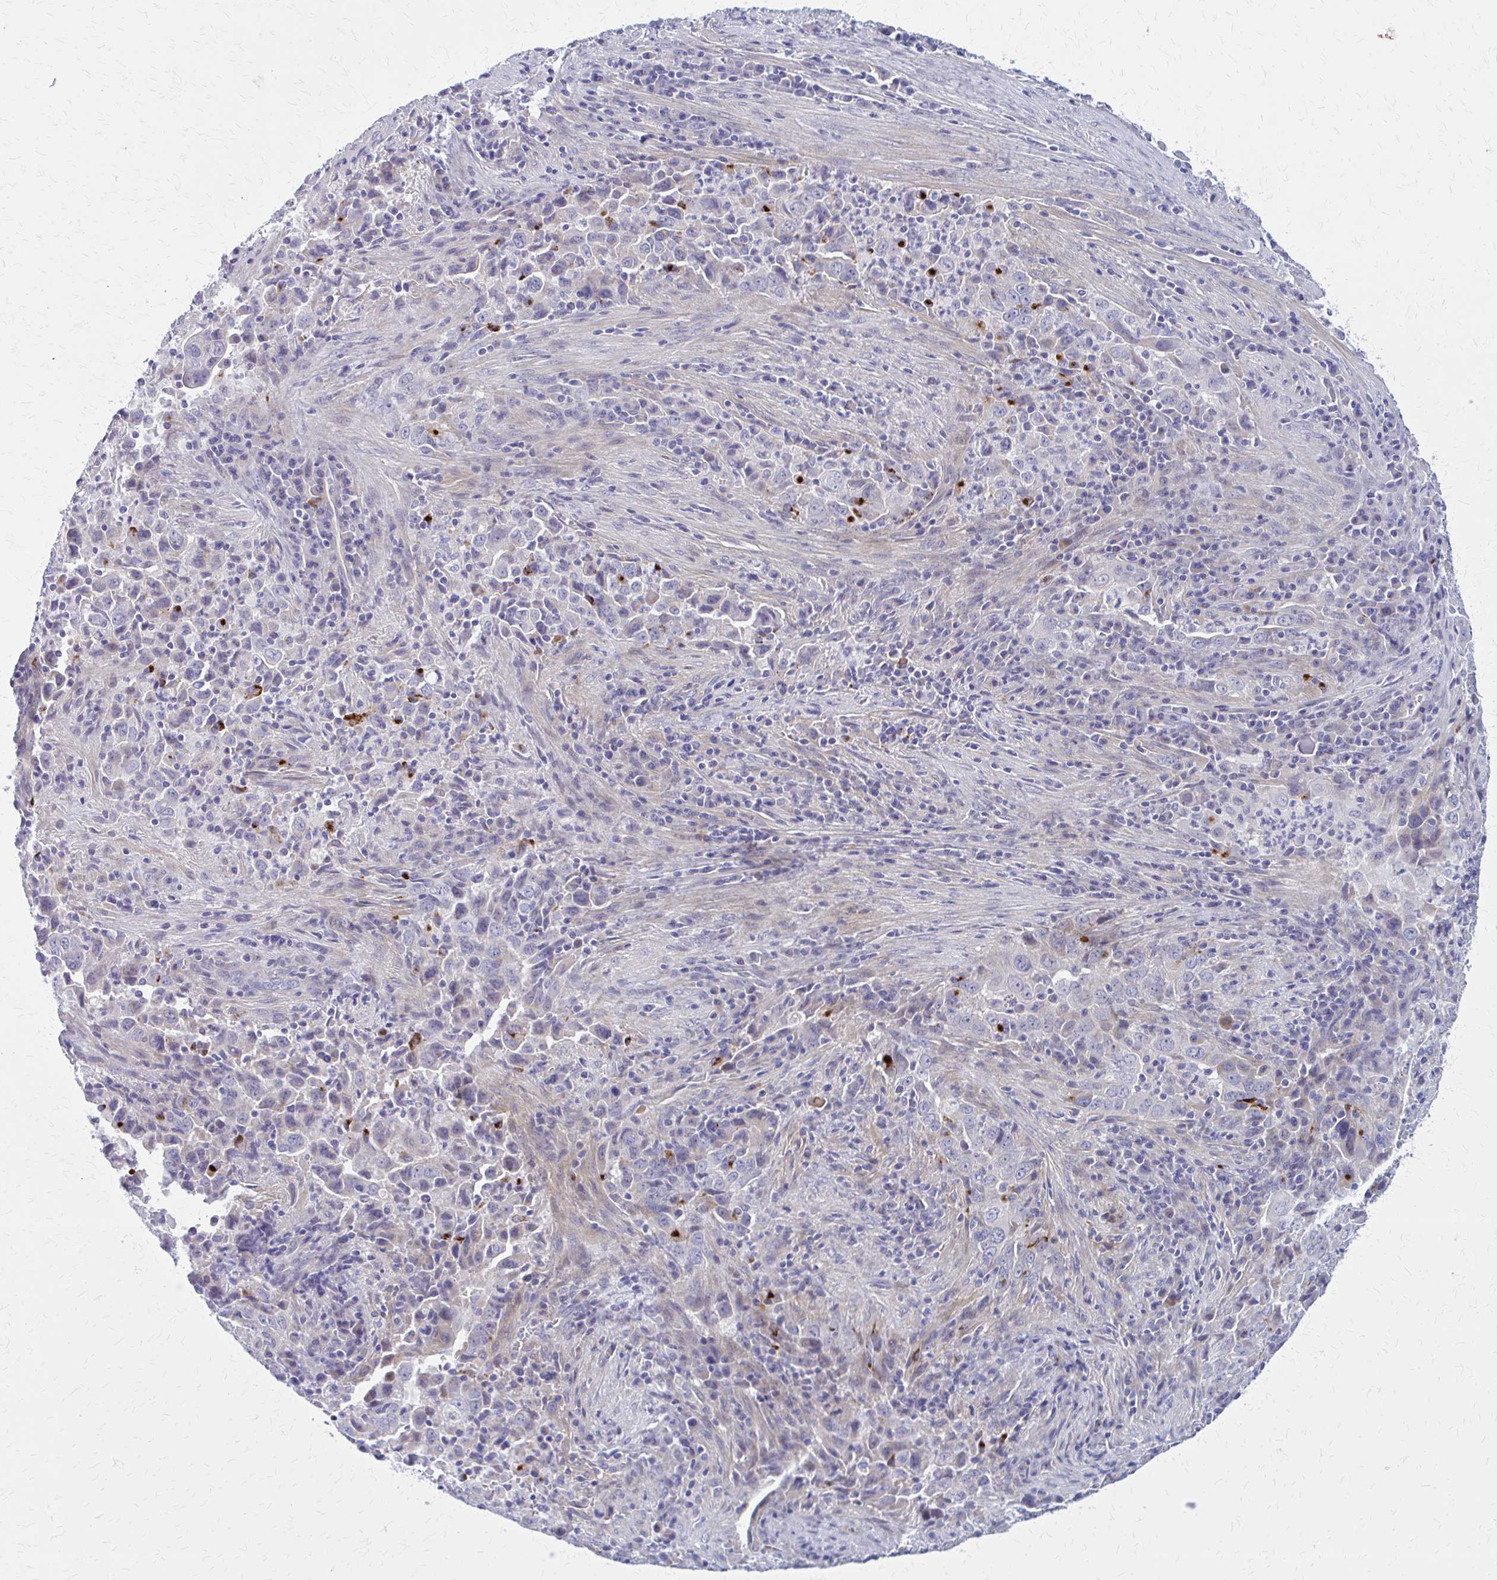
{"staining": {"intensity": "negative", "quantity": "none", "location": "none"}, "tissue": "lung cancer", "cell_type": "Tumor cells", "image_type": "cancer", "snomed": [{"axis": "morphology", "description": "Adenocarcinoma, NOS"}, {"axis": "topography", "description": "Lung"}], "caption": "Histopathology image shows no protein positivity in tumor cells of adenocarcinoma (lung) tissue.", "gene": "GLYATL2", "patient": {"sex": "male", "age": 67}}